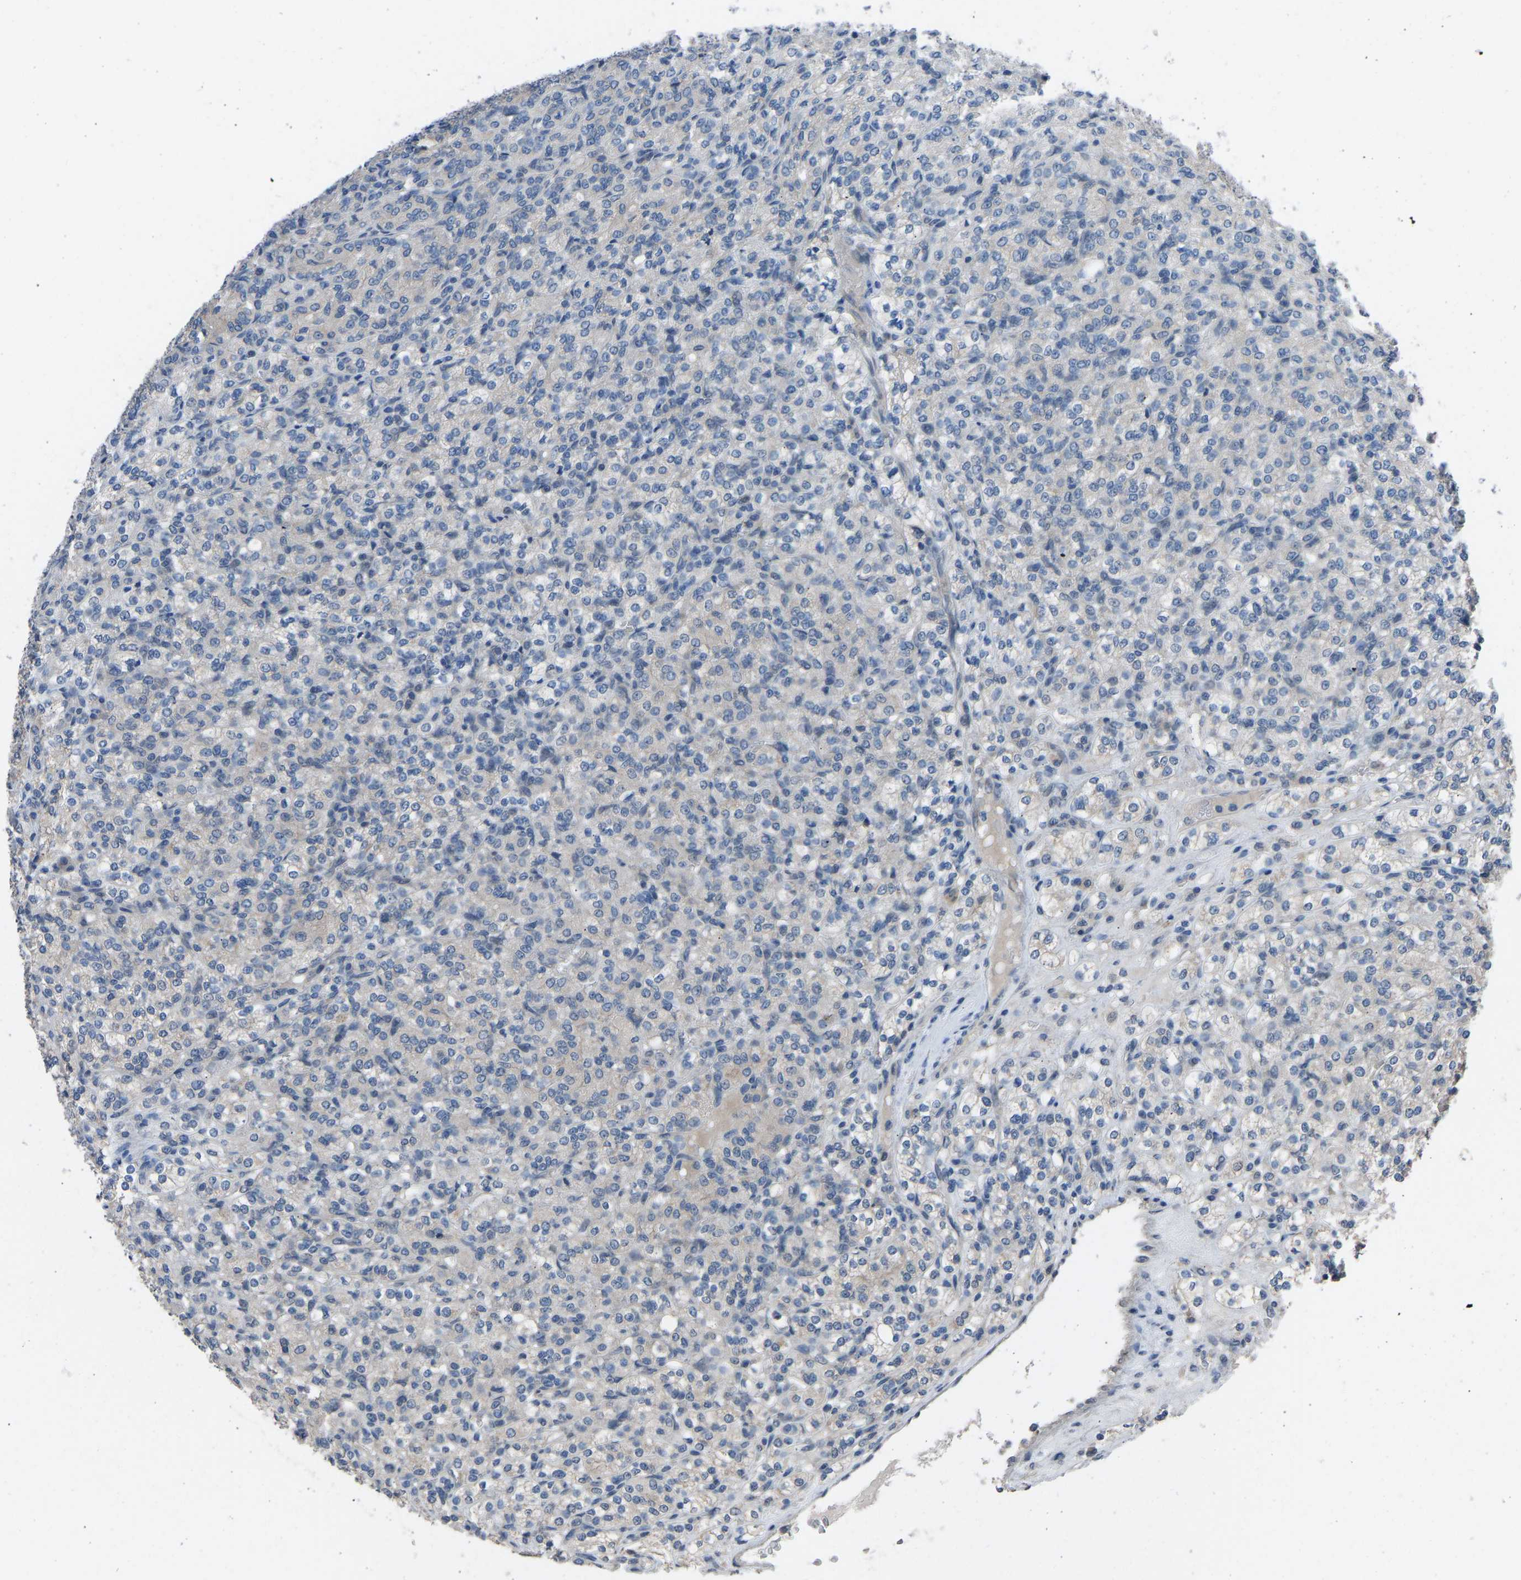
{"staining": {"intensity": "negative", "quantity": "none", "location": "none"}, "tissue": "renal cancer", "cell_type": "Tumor cells", "image_type": "cancer", "snomed": [{"axis": "morphology", "description": "Adenocarcinoma, NOS"}, {"axis": "topography", "description": "Kidney"}], "caption": "Immunohistochemical staining of adenocarcinoma (renal) reveals no significant expression in tumor cells. (IHC, brightfield microscopy, high magnification).", "gene": "CDK2AP1", "patient": {"sex": "male", "age": 77}}